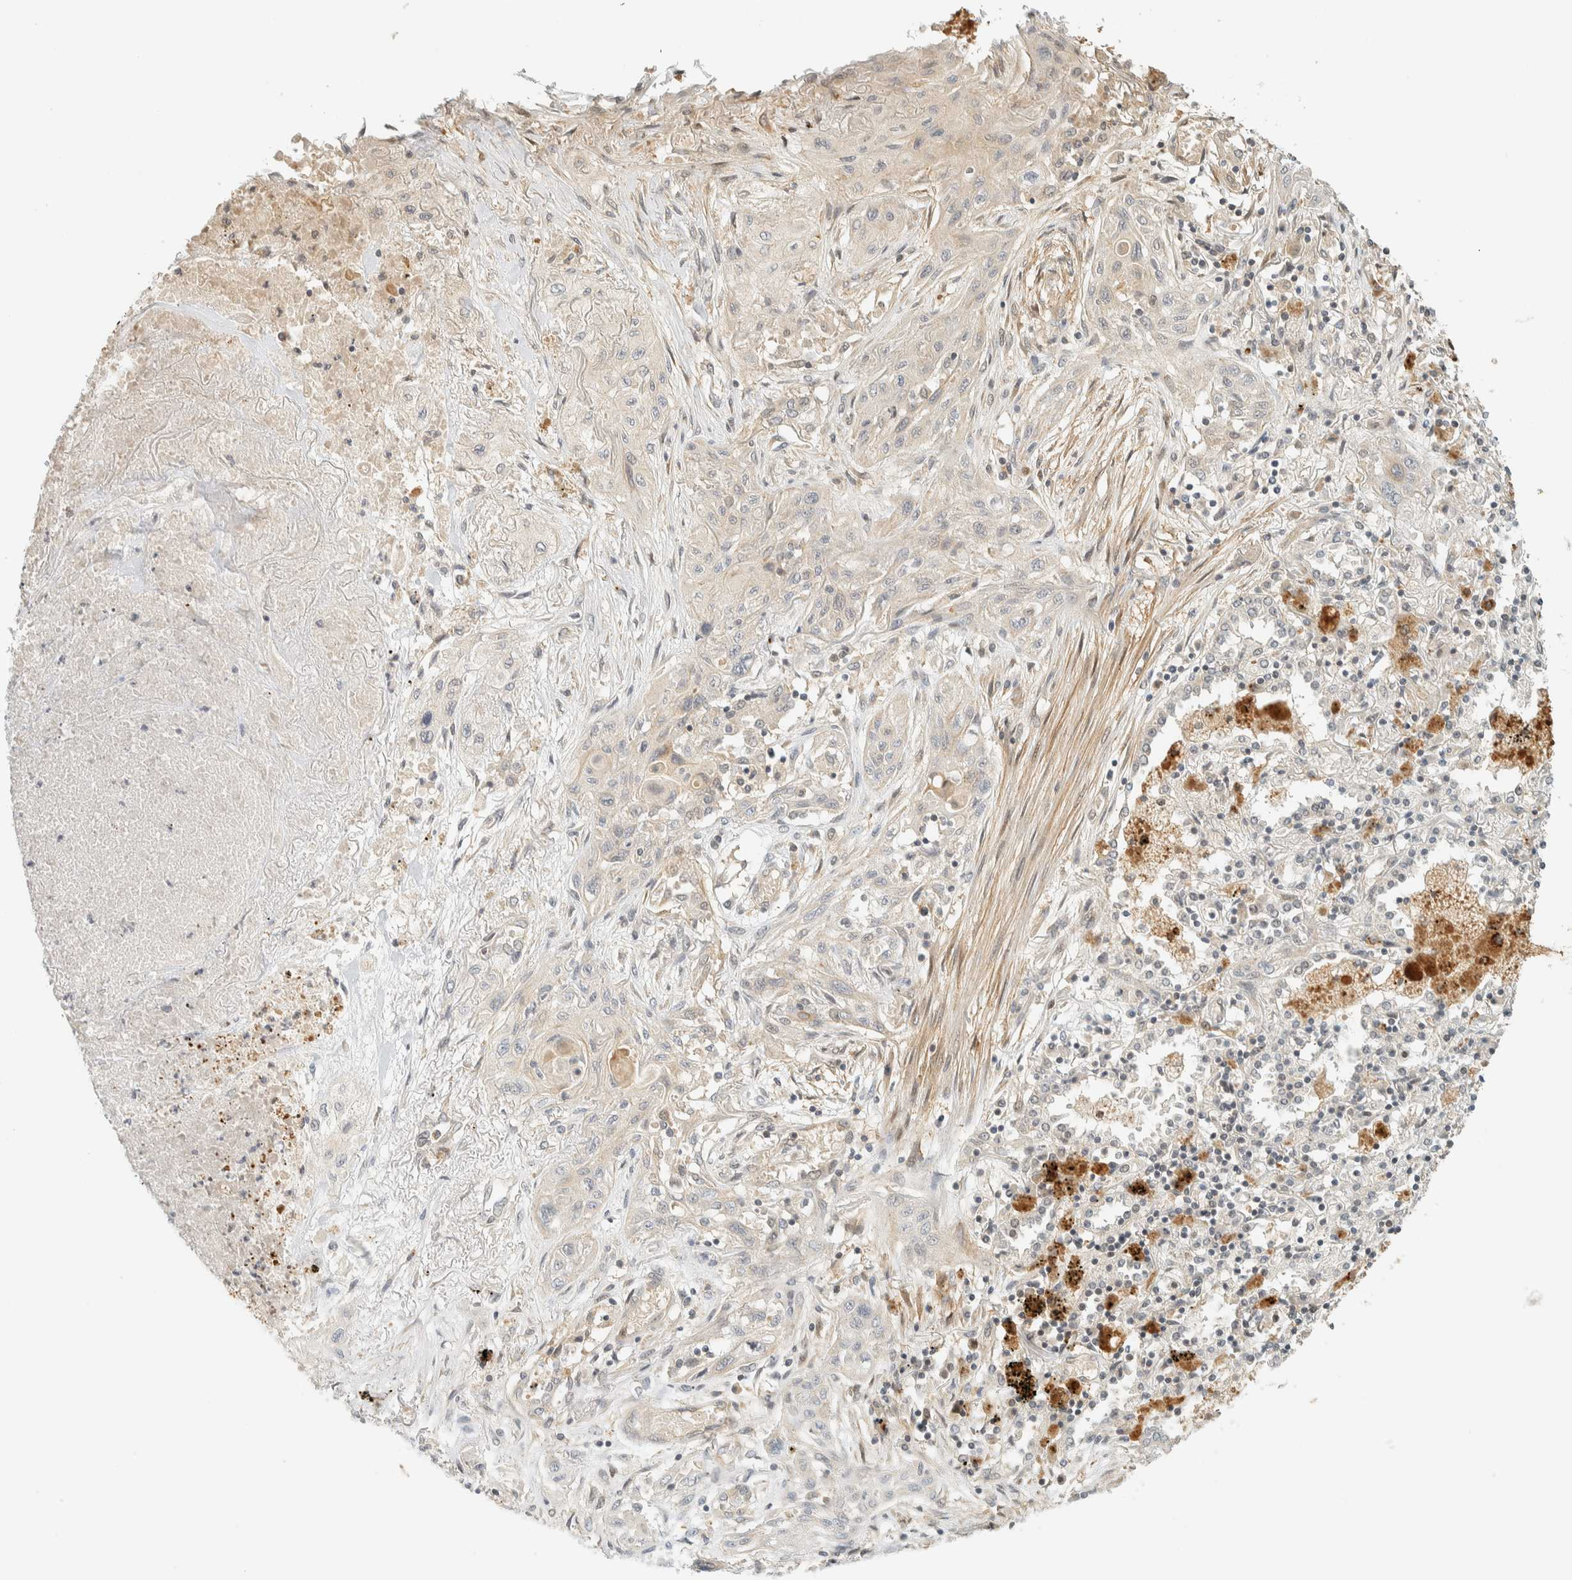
{"staining": {"intensity": "negative", "quantity": "none", "location": "none"}, "tissue": "lung cancer", "cell_type": "Tumor cells", "image_type": "cancer", "snomed": [{"axis": "morphology", "description": "Squamous cell carcinoma, NOS"}, {"axis": "topography", "description": "Lung"}], "caption": "This is an immunohistochemistry image of human lung cancer (squamous cell carcinoma). There is no staining in tumor cells.", "gene": "KIFAP3", "patient": {"sex": "female", "age": 47}}